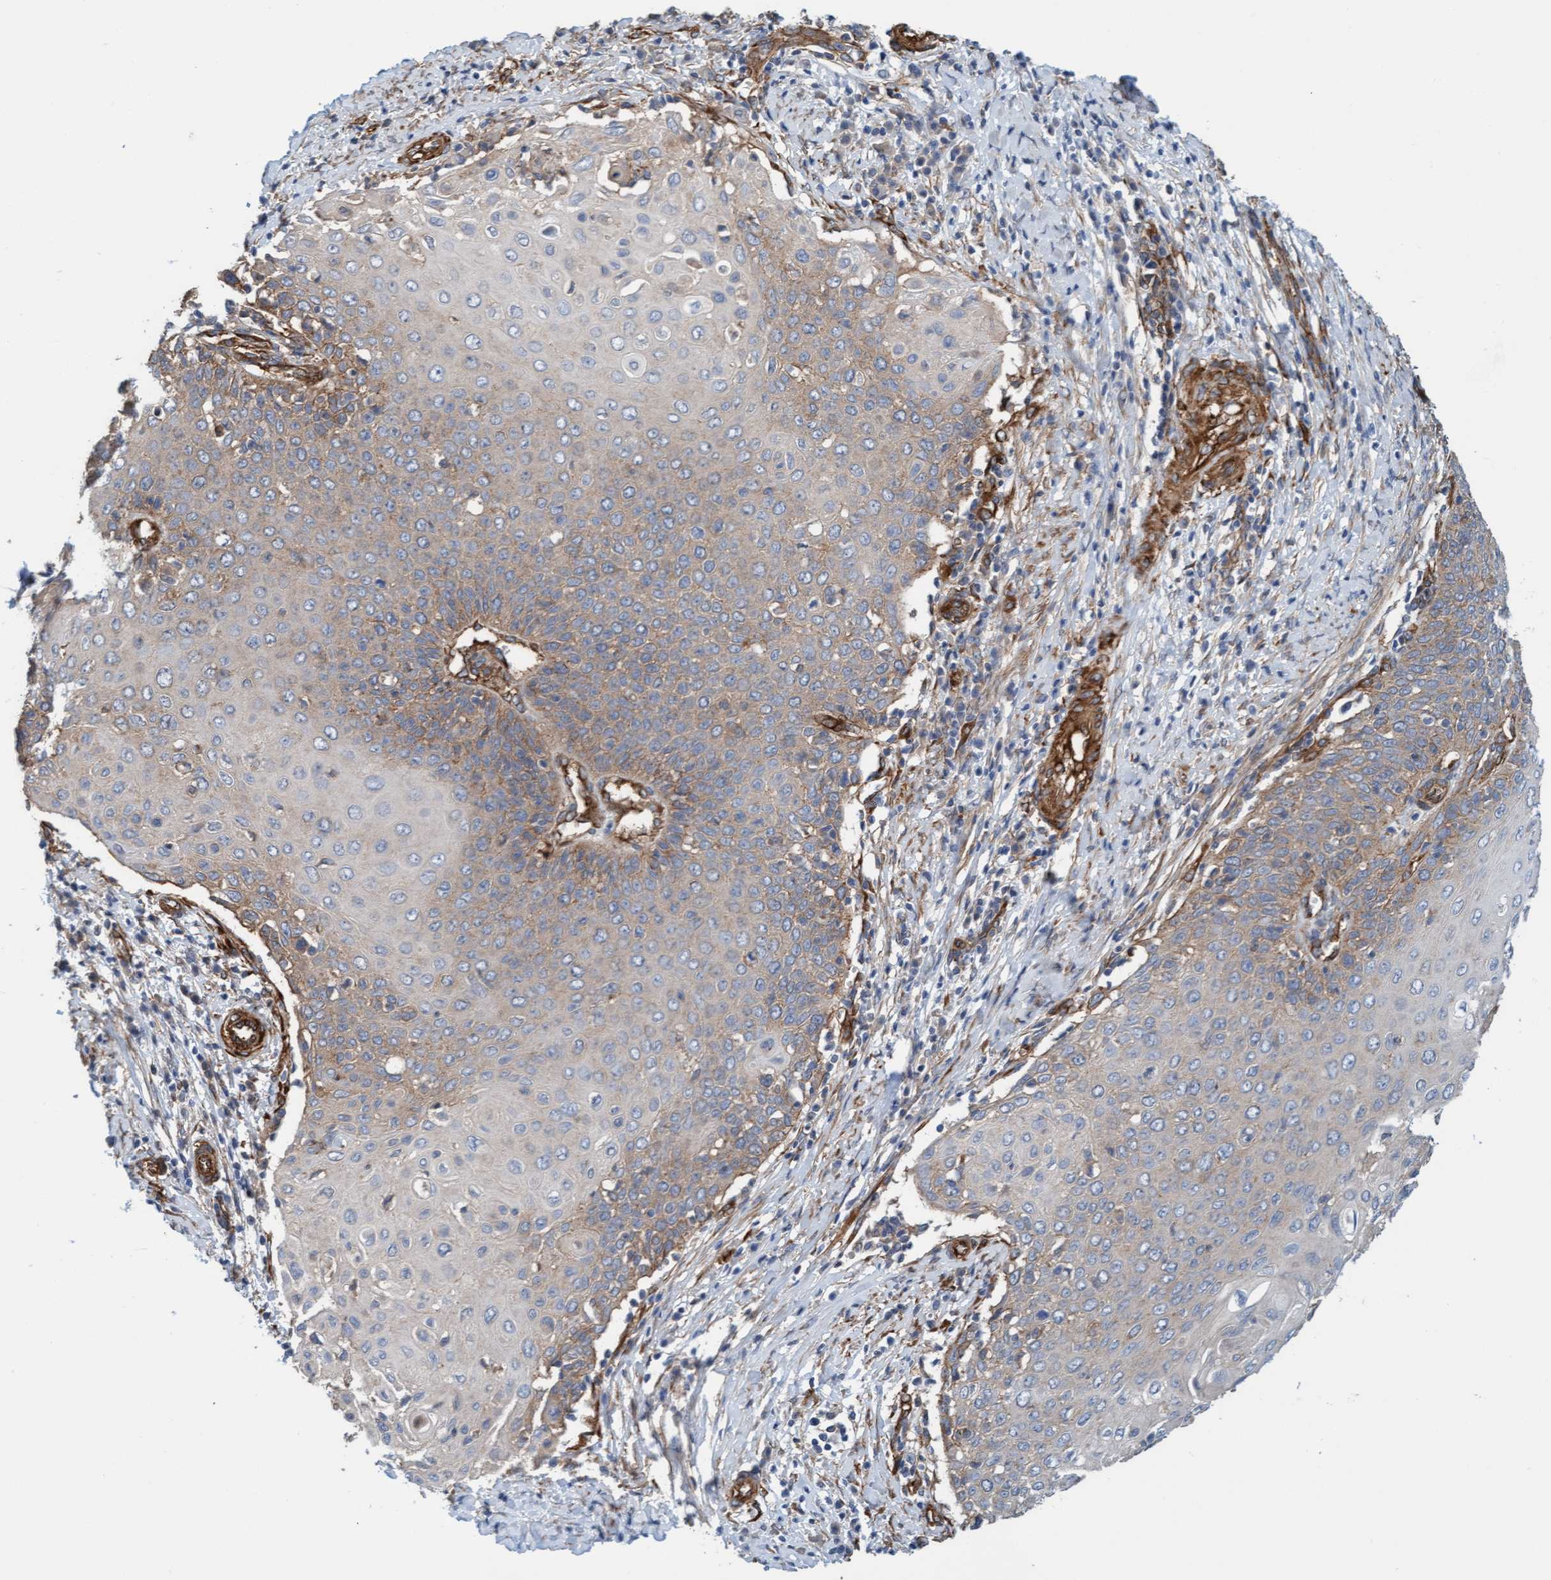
{"staining": {"intensity": "moderate", "quantity": "25%-75%", "location": "cytoplasmic/membranous"}, "tissue": "cervical cancer", "cell_type": "Tumor cells", "image_type": "cancer", "snomed": [{"axis": "morphology", "description": "Squamous cell carcinoma, NOS"}, {"axis": "topography", "description": "Cervix"}], "caption": "The immunohistochemical stain labels moderate cytoplasmic/membranous expression in tumor cells of squamous cell carcinoma (cervical) tissue.", "gene": "FMNL3", "patient": {"sex": "female", "age": 39}}